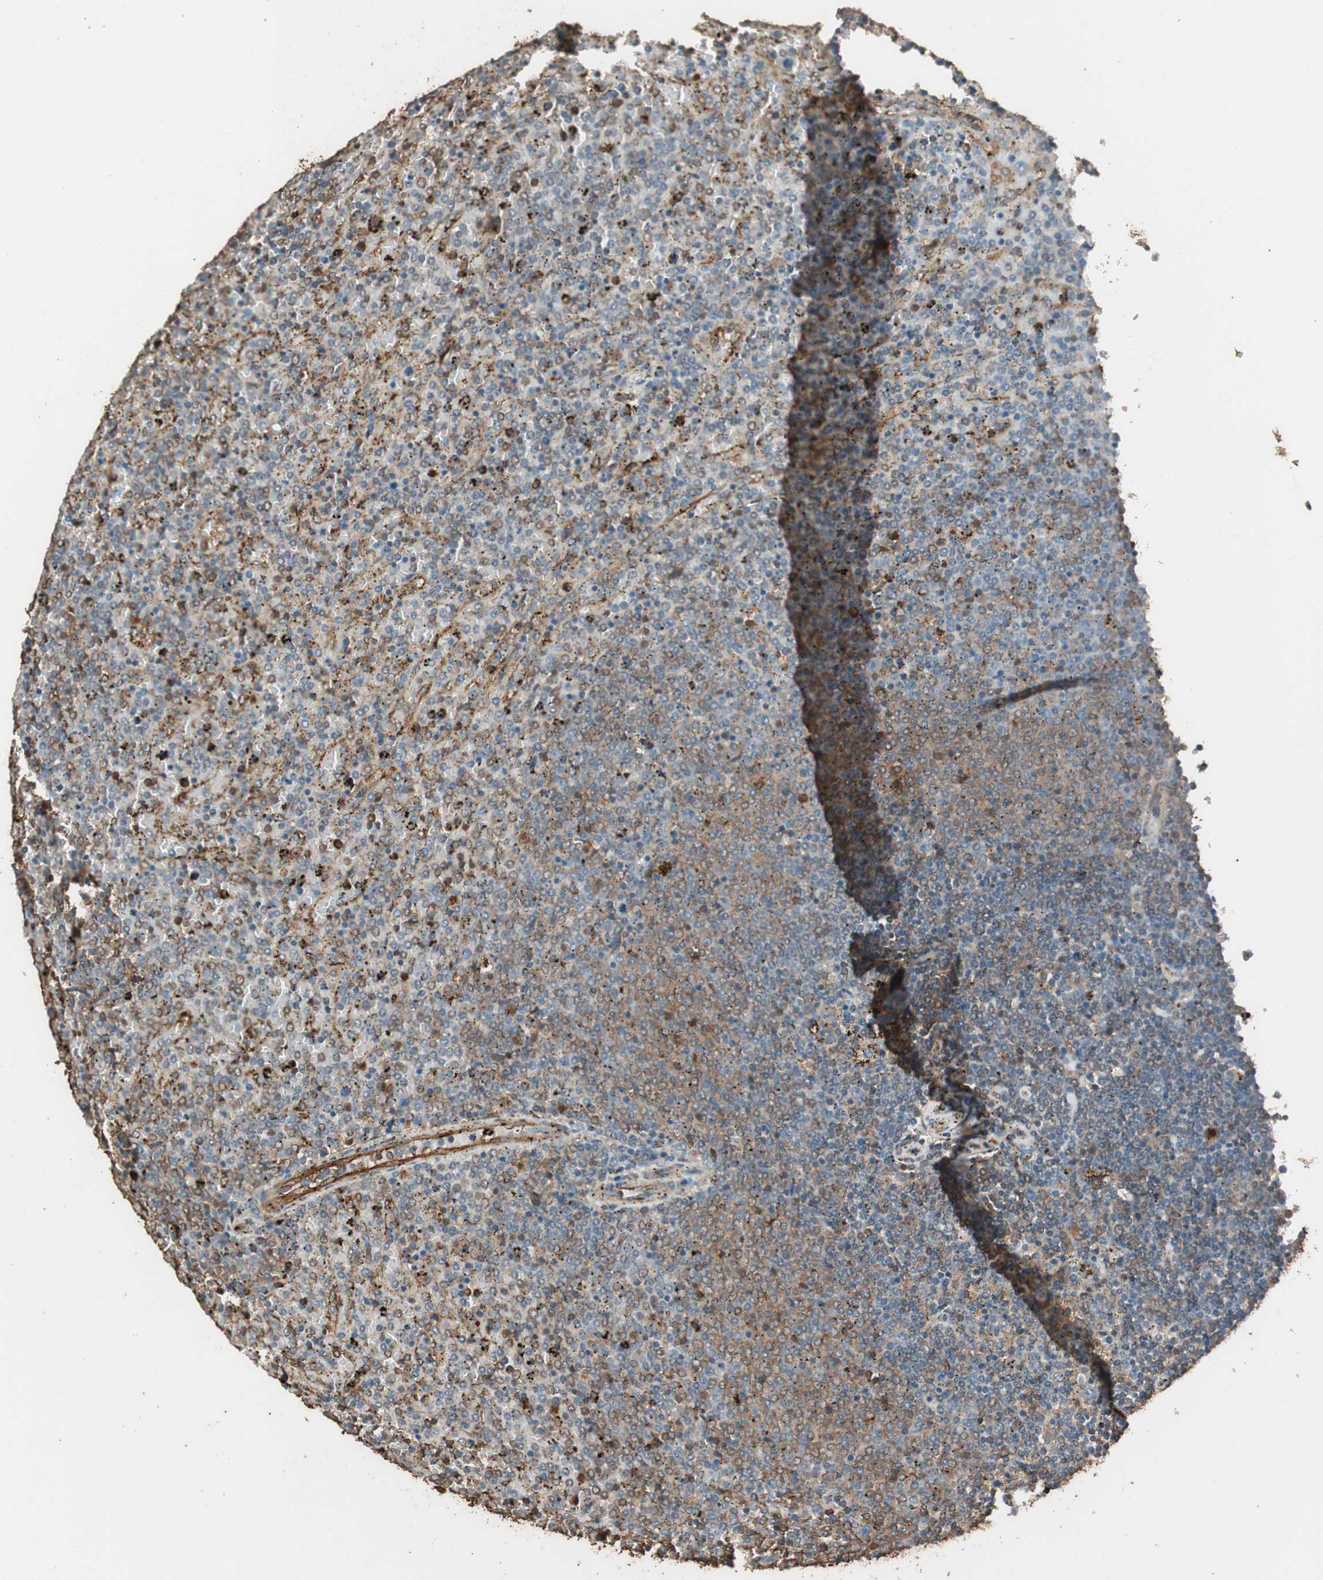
{"staining": {"intensity": "moderate", "quantity": "25%-75%", "location": "cytoplasmic/membranous"}, "tissue": "lymphoma", "cell_type": "Tumor cells", "image_type": "cancer", "snomed": [{"axis": "morphology", "description": "Malignant lymphoma, non-Hodgkin's type, Low grade"}, {"axis": "topography", "description": "Spleen"}], "caption": "A photomicrograph showing moderate cytoplasmic/membranous staining in approximately 25%-75% of tumor cells in lymphoma, as visualized by brown immunohistochemical staining.", "gene": "CCN4", "patient": {"sex": "female", "age": 77}}